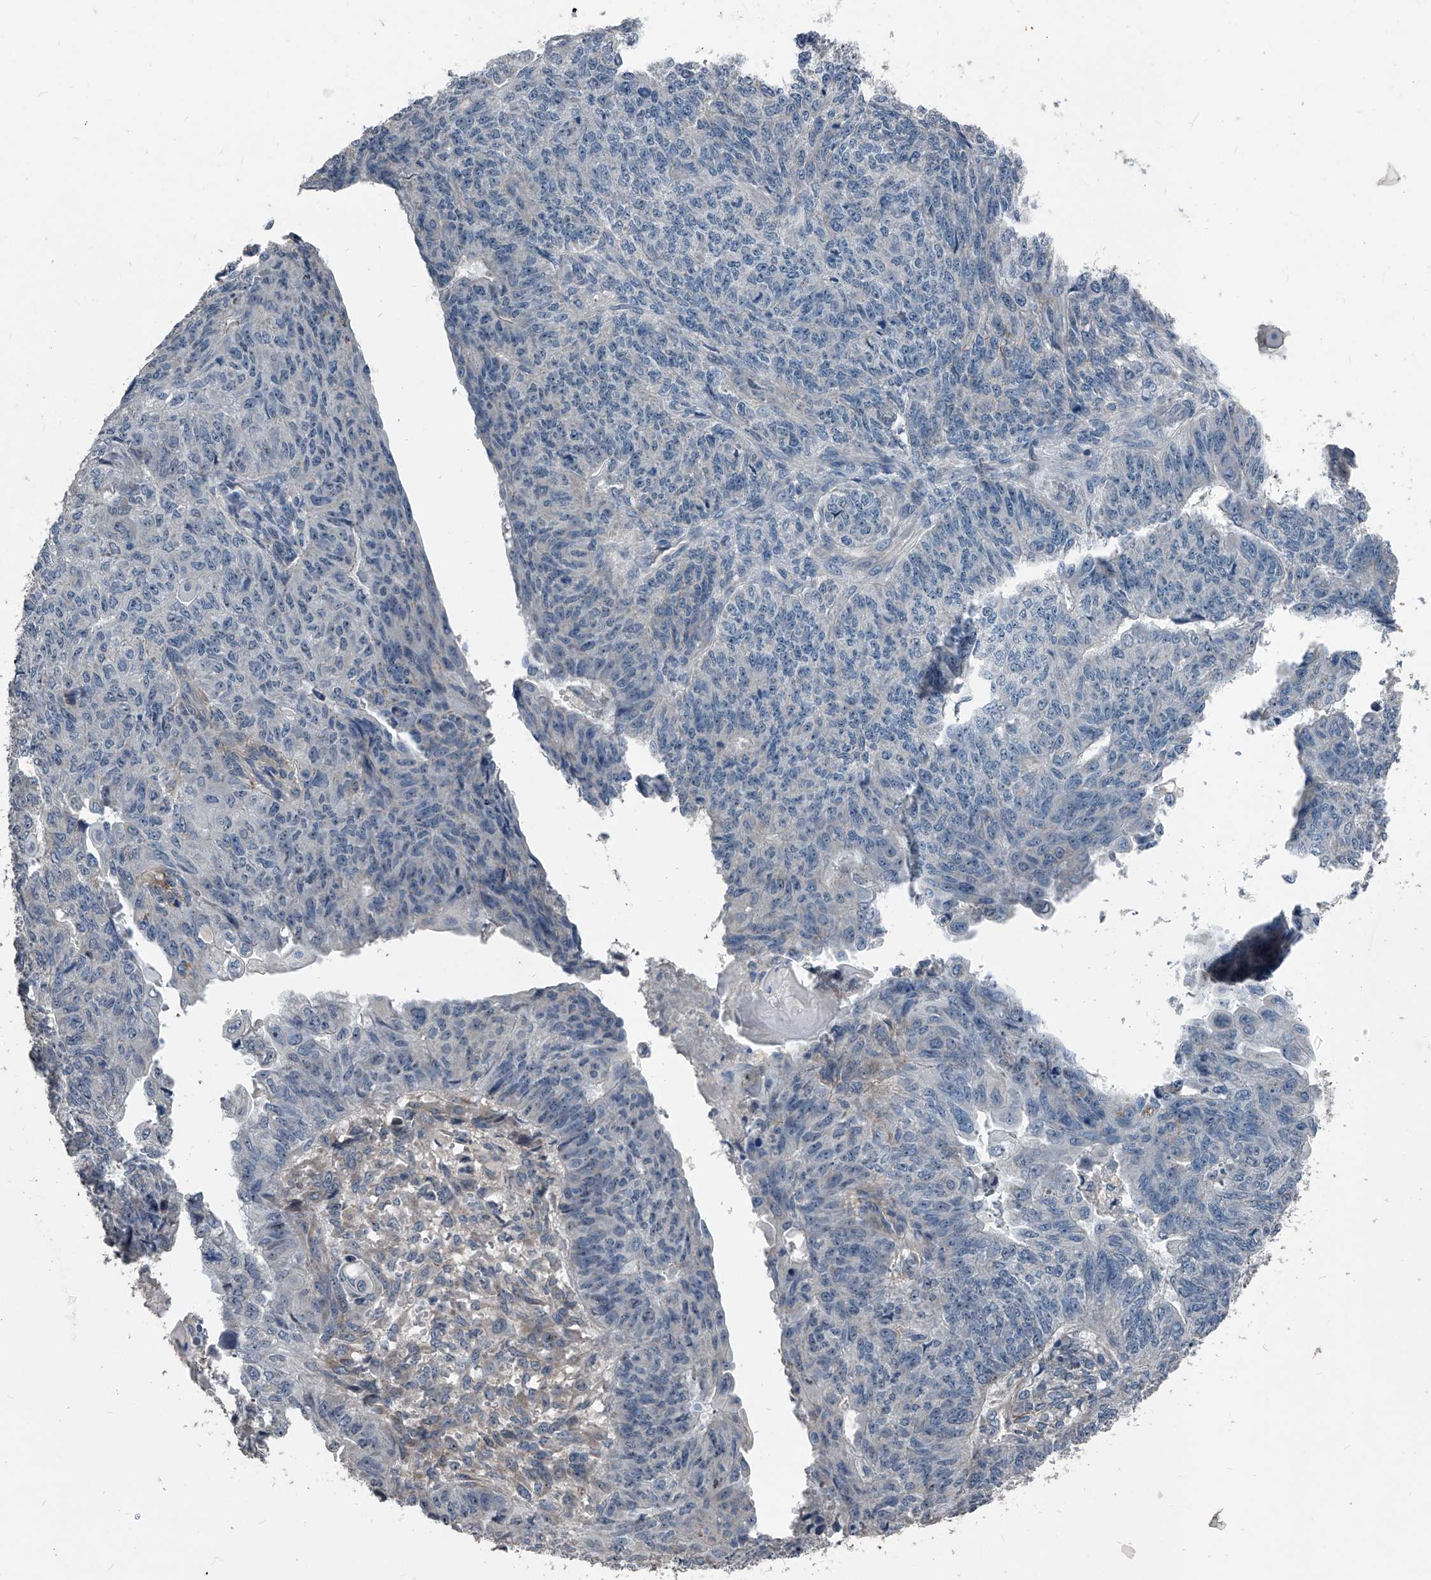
{"staining": {"intensity": "negative", "quantity": "none", "location": "none"}, "tissue": "endometrial cancer", "cell_type": "Tumor cells", "image_type": "cancer", "snomed": [{"axis": "morphology", "description": "Adenocarcinoma, NOS"}, {"axis": "topography", "description": "Endometrium"}], "caption": "Human endometrial adenocarcinoma stained for a protein using immunohistochemistry reveals no expression in tumor cells.", "gene": "PHACTR1", "patient": {"sex": "female", "age": 32}}